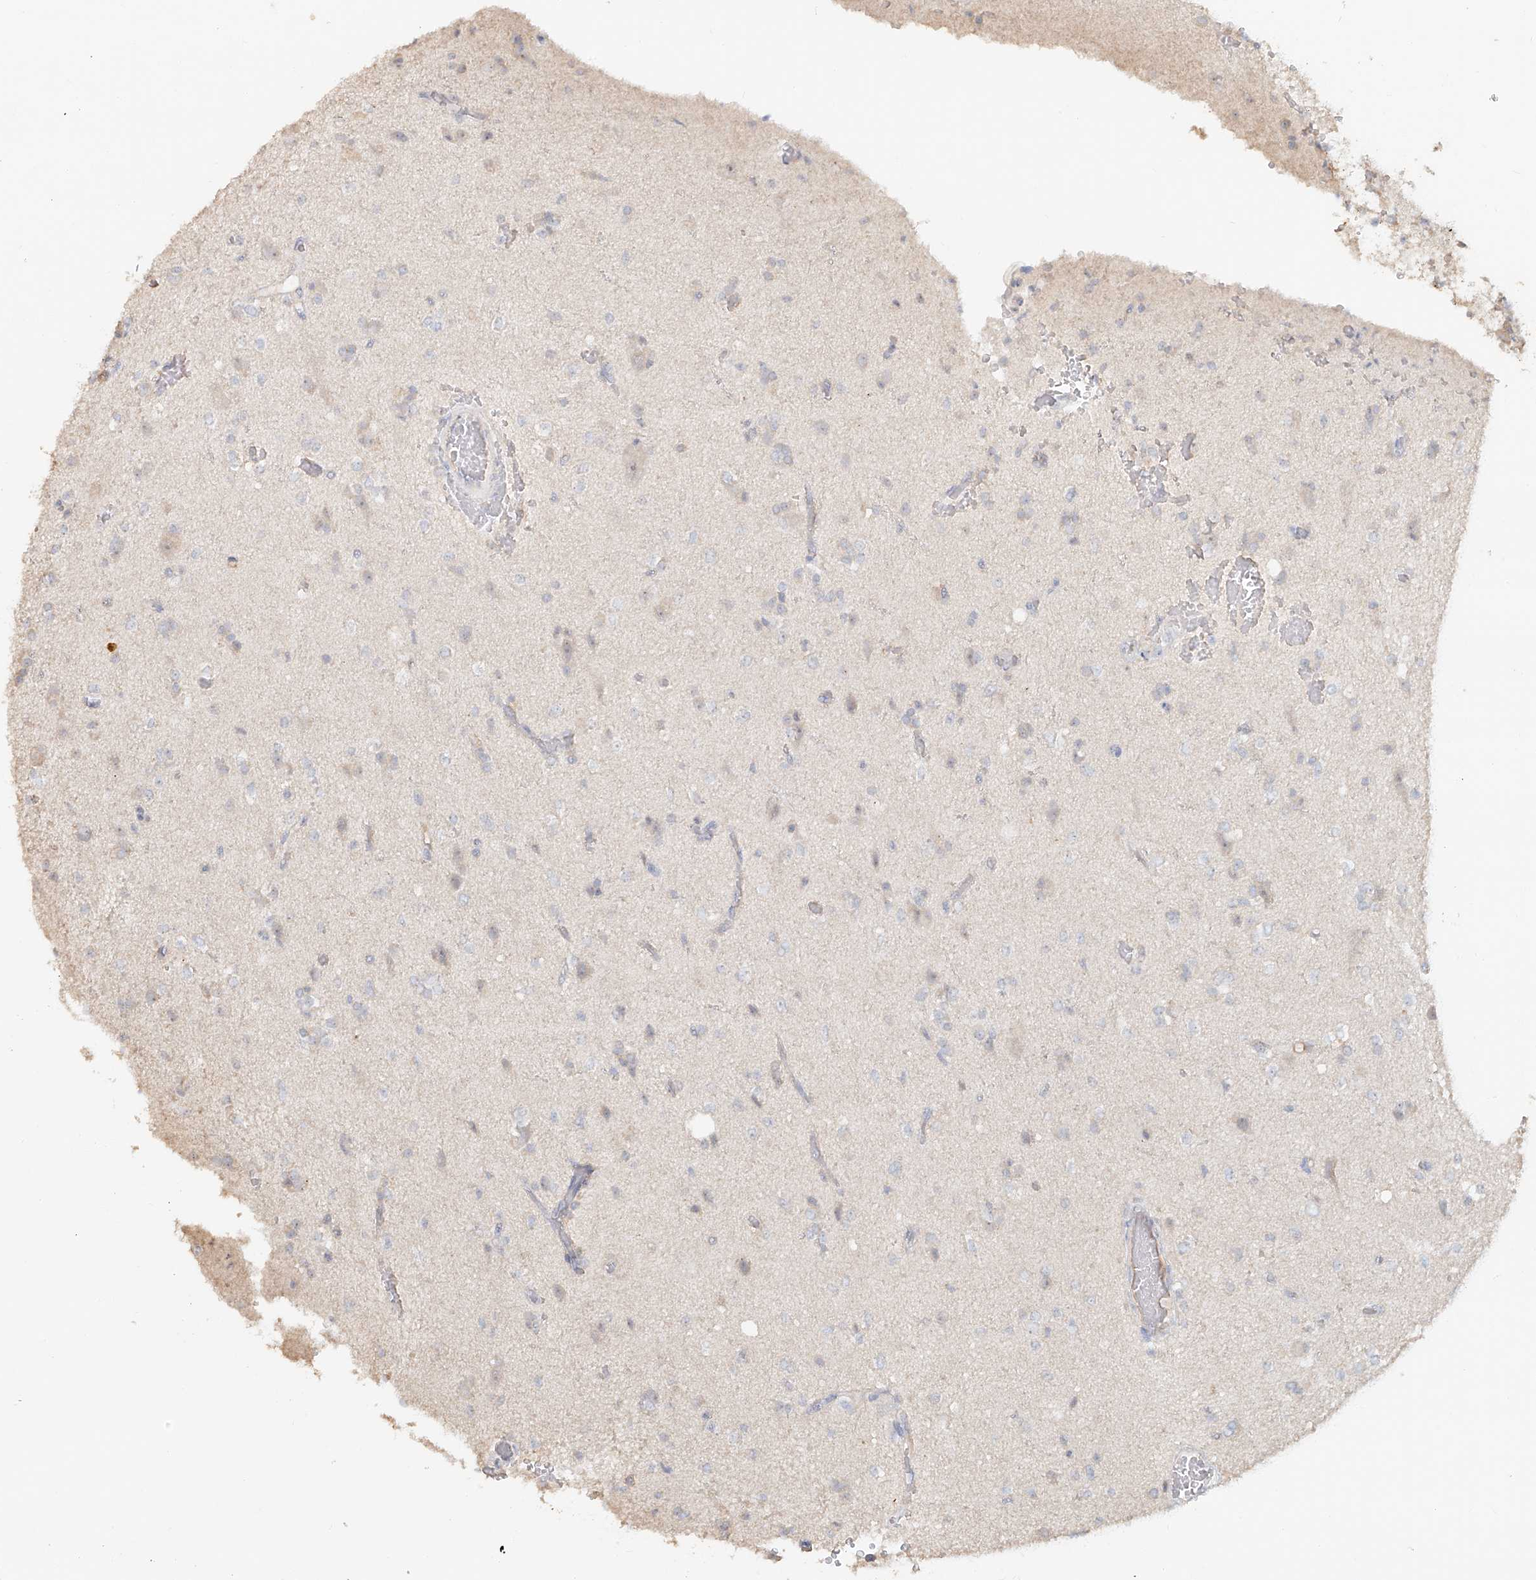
{"staining": {"intensity": "negative", "quantity": "none", "location": "none"}, "tissue": "glioma", "cell_type": "Tumor cells", "image_type": "cancer", "snomed": [{"axis": "morphology", "description": "Glioma, malignant, High grade"}, {"axis": "topography", "description": "Brain"}], "caption": "Glioma stained for a protein using immunohistochemistry (IHC) displays no expression tumor cells.", "gene": "NPHS1", "patient": {"sex": "male", "age": 47}}